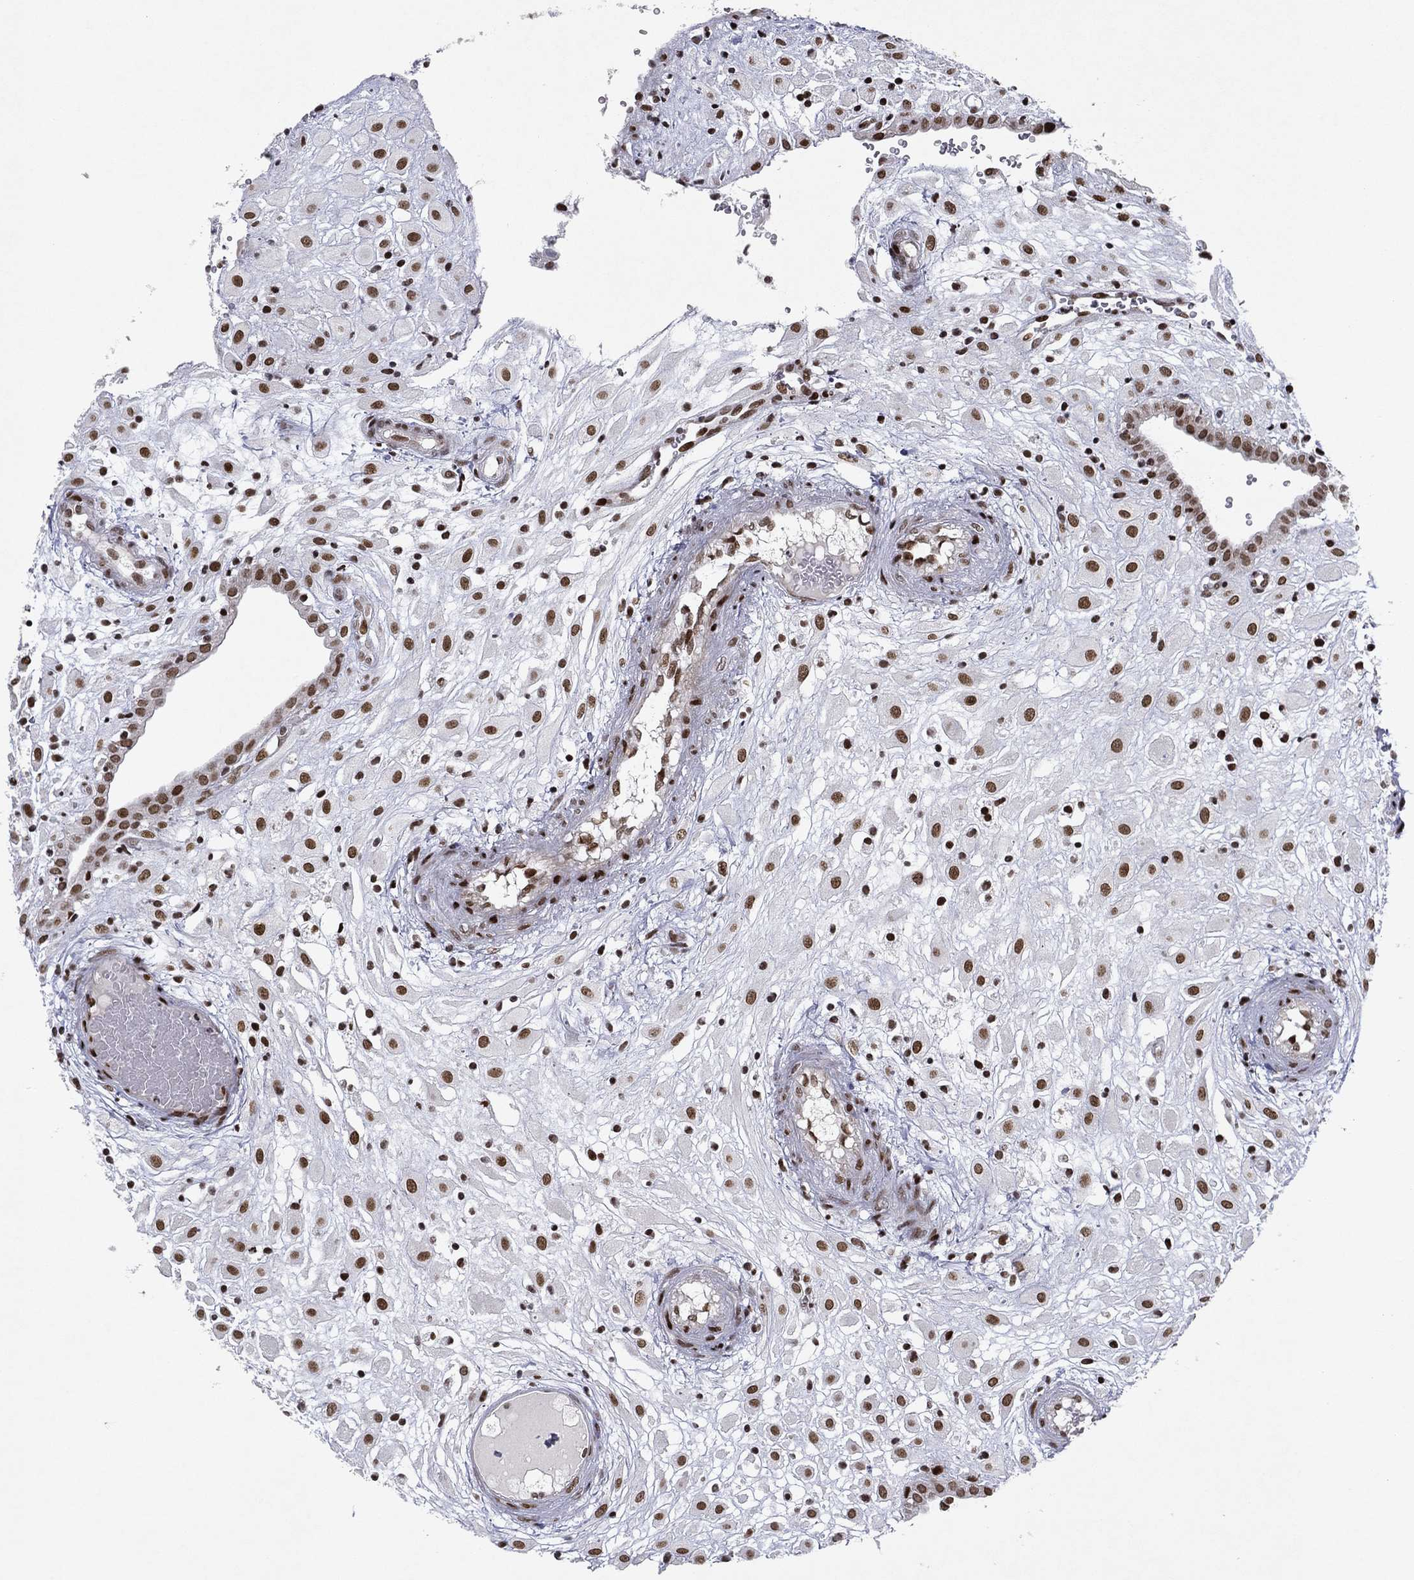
{"staining": {"intensity": "moderate", "quantity": ">75%", "location": "nuclear"}, "tissue": "placenta", "cell_type": "Decidual cells", "image_type": "normal", "snomed": [{"axis": "morphology", "description": "Normal tissue, NOS"}, {"axis": "topography", "description": "Placenta"}], "caption": "Brown immunohistochemical staining in normal human placenta shows moderate nuclear expression in approximately >75% of decidual cells. (DAB IHC with brightfield microscopy, high magnification).", "gene": "RTF1", "patient": {"sex": "female", "age": 24}}